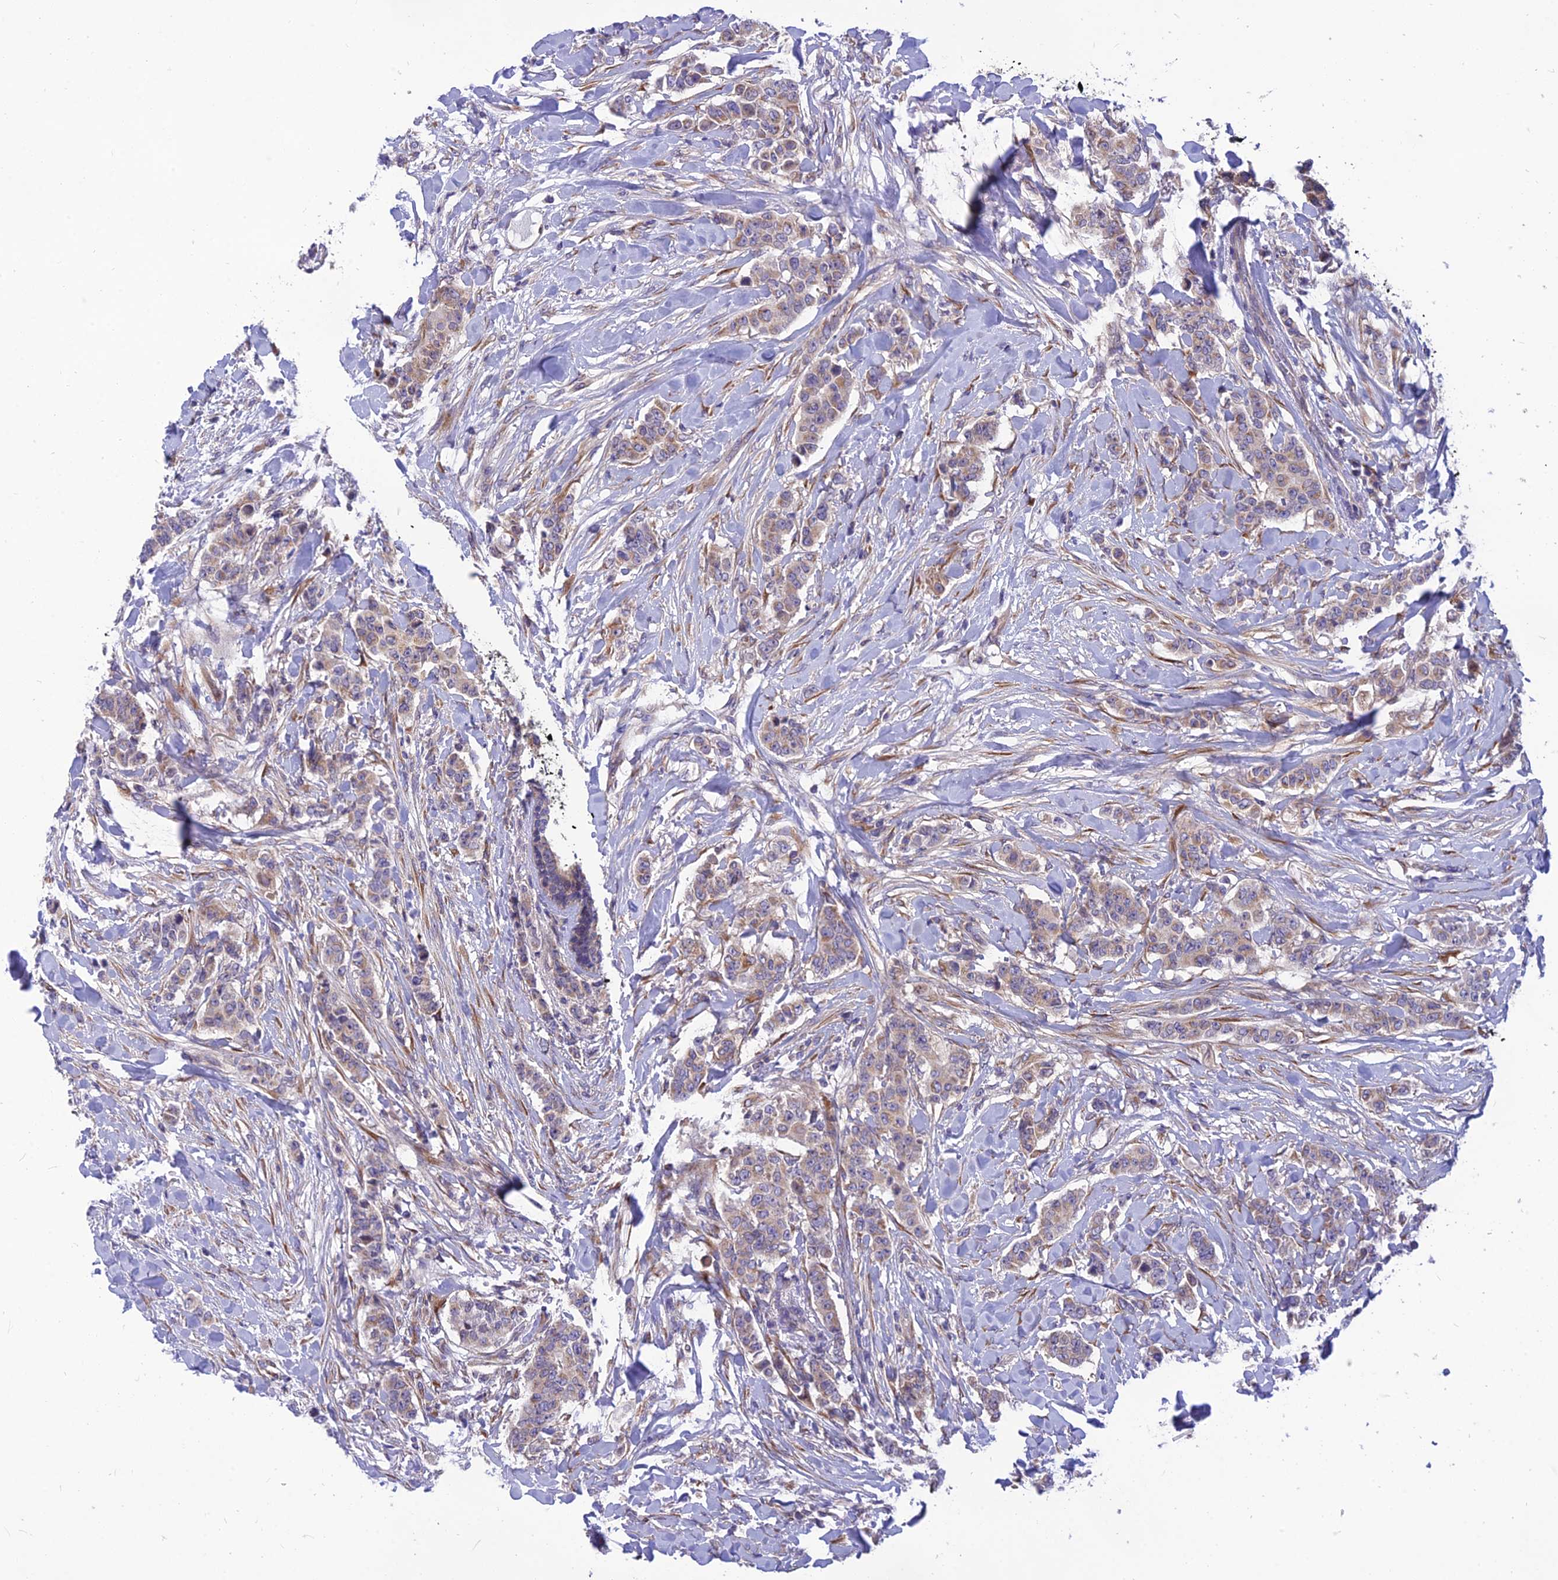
{"staining": {"intensity": "moderate", "quantity": "<25%", "location": "cytoplasmic/membranous"}, "tissue": "breast cancer", "cell_type": "Tumor cells", "image_type": "cancer", "snomed": [{"axis": "morphology", "description": "Duct carcinoma"}, {"axis": "topography", "description": "Breast"}], "caption": "Immunohistochemistry staining of breast invasive ductal carcinoma, which shows low levels of moderate cytoplasmic/membranous staining in about <25% of tumor cells indicating moderate cytoplasmic/membranous protein staining. The staining was performed using DAB (brown) for protein detection and nuclei were counterstained in hematoxylin (blue).", "gene": "PTCD2", "patient": {"sex": "female", "age": 40}}